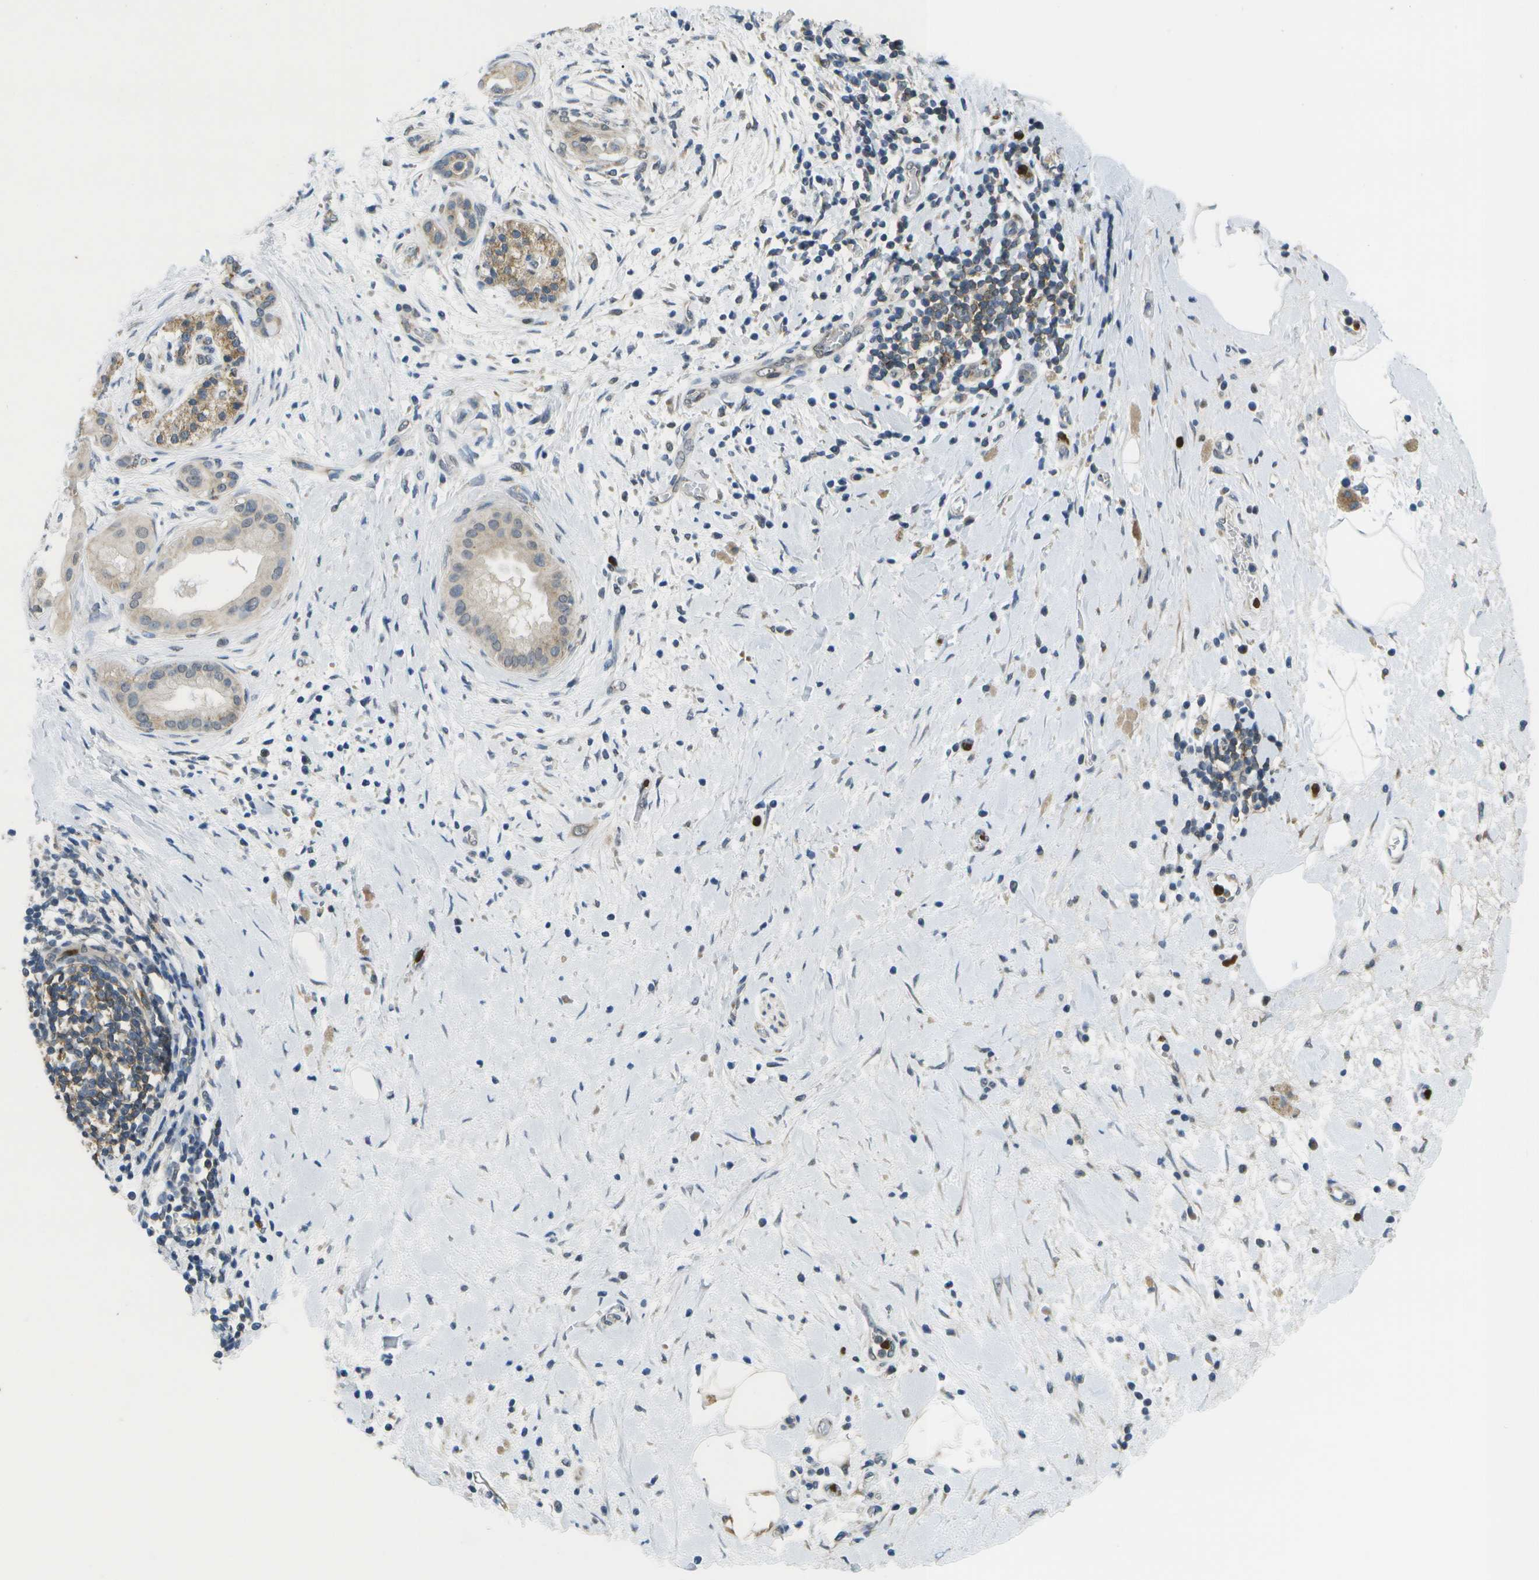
{"staining": {"intensity": "weak", "quantity": "<25%", "location": "cytoplasmic/membranous"}, "tissue": "pancreatic cancer", "cell_type": "Tumor cells", "image_type": "cancer", "snomed": [{"axis": "morphology", "description": "Adenocarcinoma, NOS"}, {"axis": "topography", "description": "Pancreas"}], "caption": "IHC image of human adenocarcinoma (pancreatic) stained for a protein (brown), which reveals no expression in tumor cells.", "gene": "GALNT15", "patient": {"sex": "male", "age": 55}}